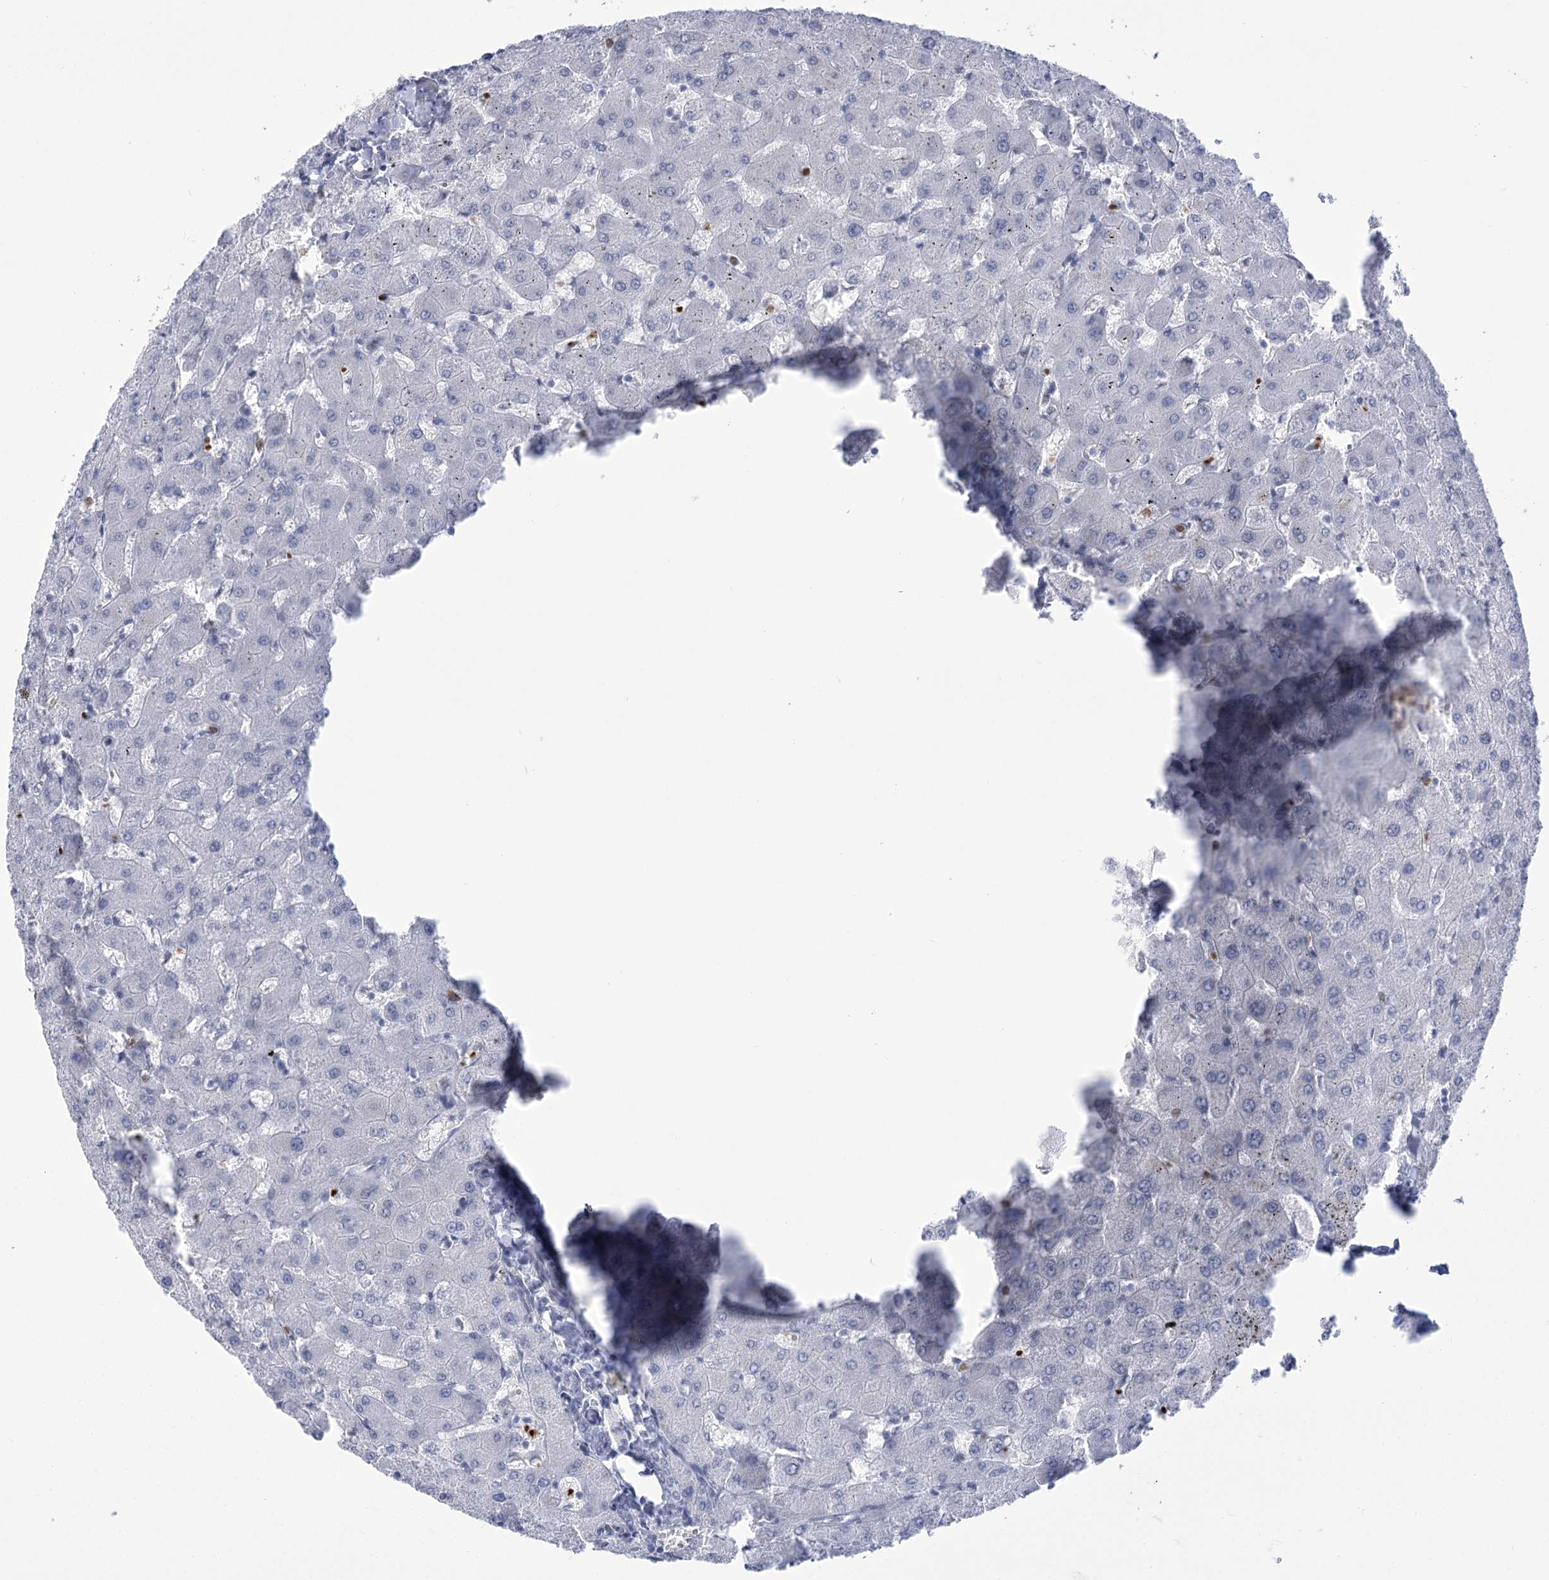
{"staining": {"intensity": "negative", "quantity": "none", "location": "none"}, "tissue": "liver", "cell_type": "Cholangiocytes", "image_type": "normal", "snomed": [{"axis": "morphology", "description": "Normal tissue, NOS"}, {"axis": "topography", "description": "Liver"}], "caption": "Immunohistochemistry photomicrograph of benign liver: liver stained with DAB (3,3'-diaminobenzidine) reveals no significant protein positivity in cholangiocytes.", "gene": "HORMAD1", "patient": {"sex": "female", "age": 63}}